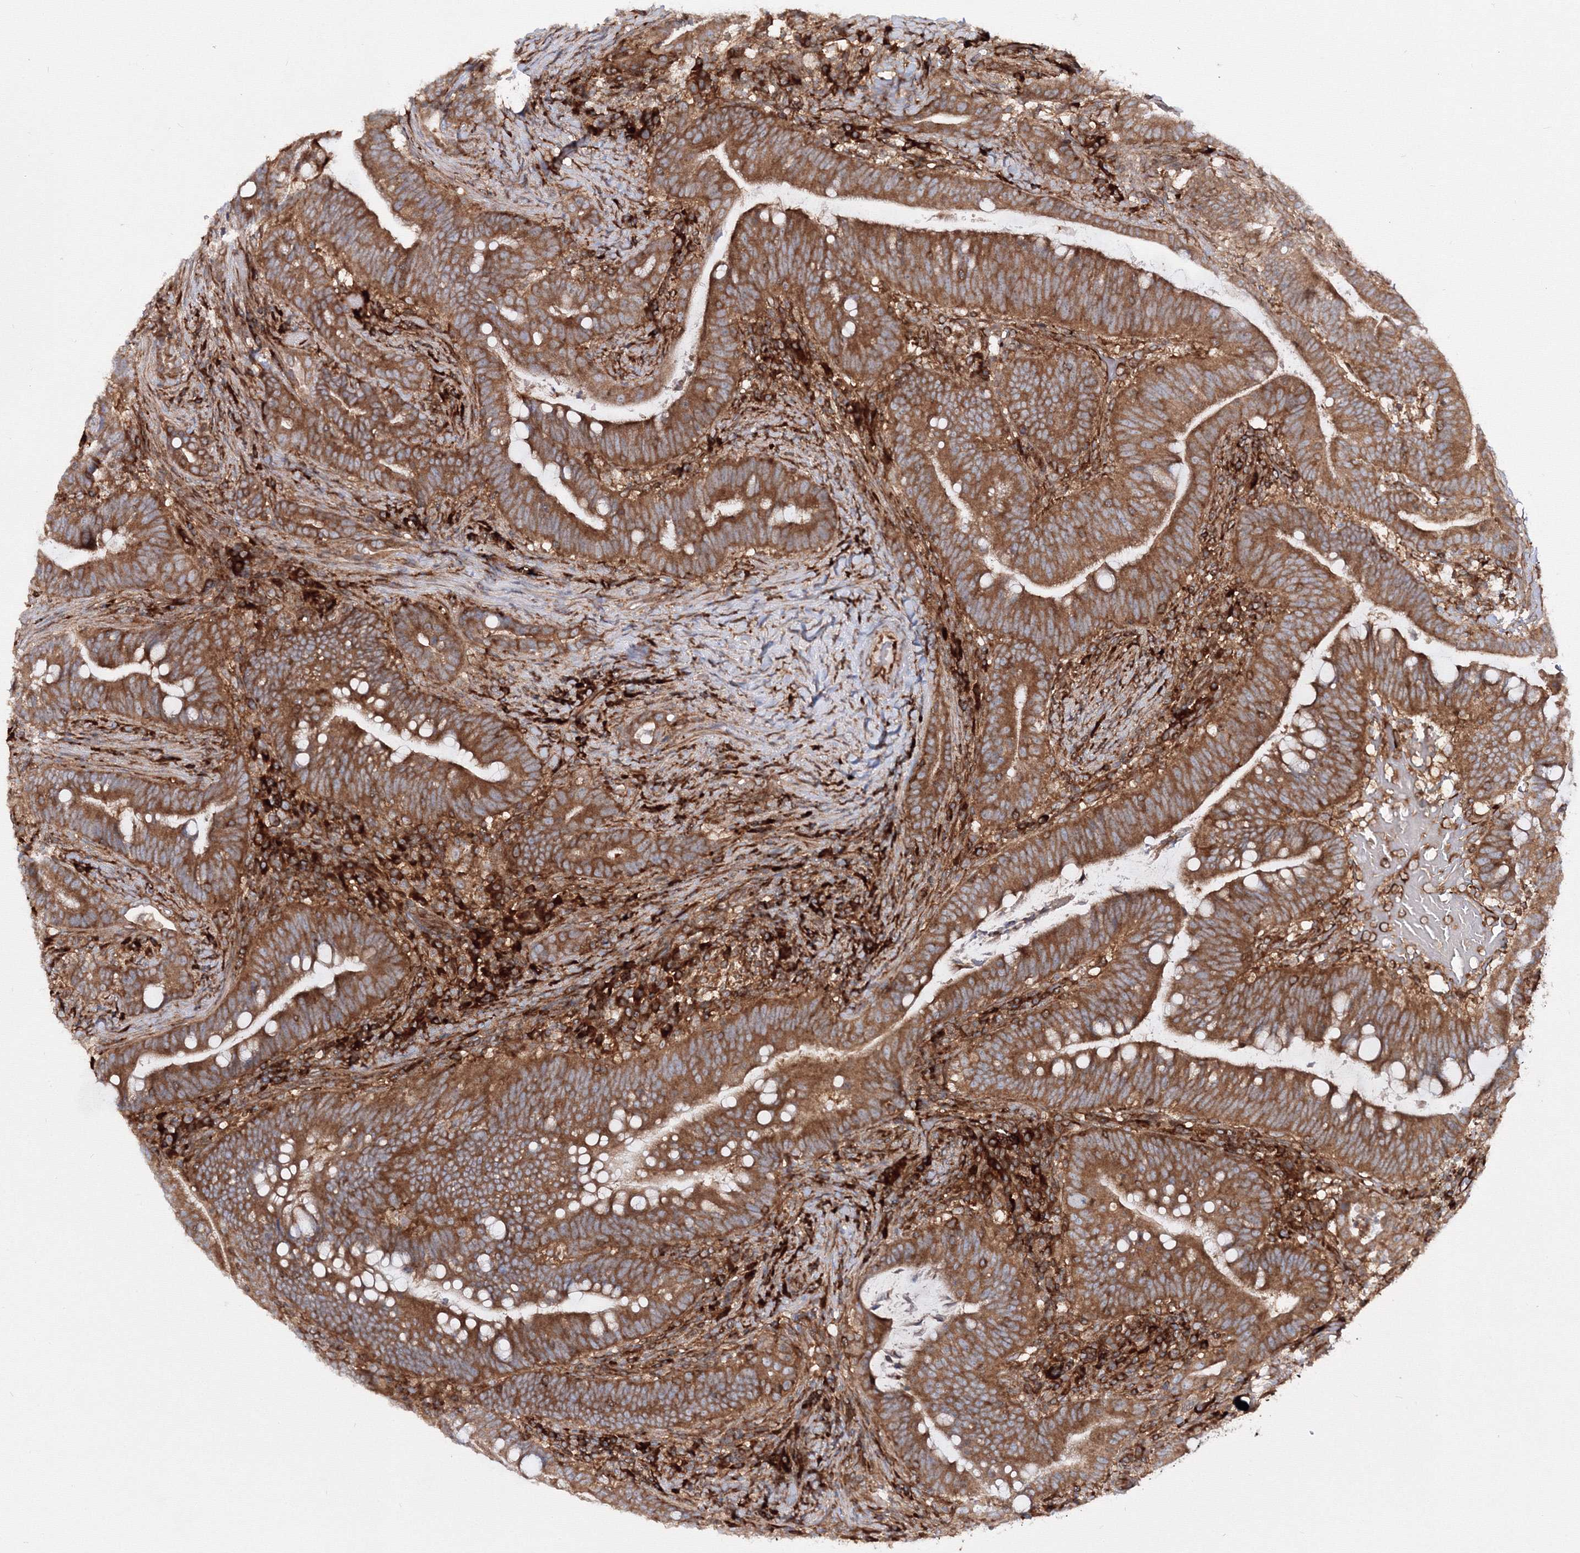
{"staining": {"intensity": "strong", "quantity": ">75%", "location": "cytoplasmic/membranous"}, "tissue": "colorectal cancer", "cell_type": "Tumor cells", "image_type": "cancer", "snomed": [{"axis": "morphology", "description": "Adenocarcinoma, NOS"}, {"axis": "topography", "description": "Colon"}], "caption": "Human colorectal cancer (adenocarcinoma) stained with a brown dye exhibits strong cytoplasmic/membranous positive expression in approximately >75% of tumor cells.", "gene": "HARS1", "patient": {"sex": "female", "age": 66}}